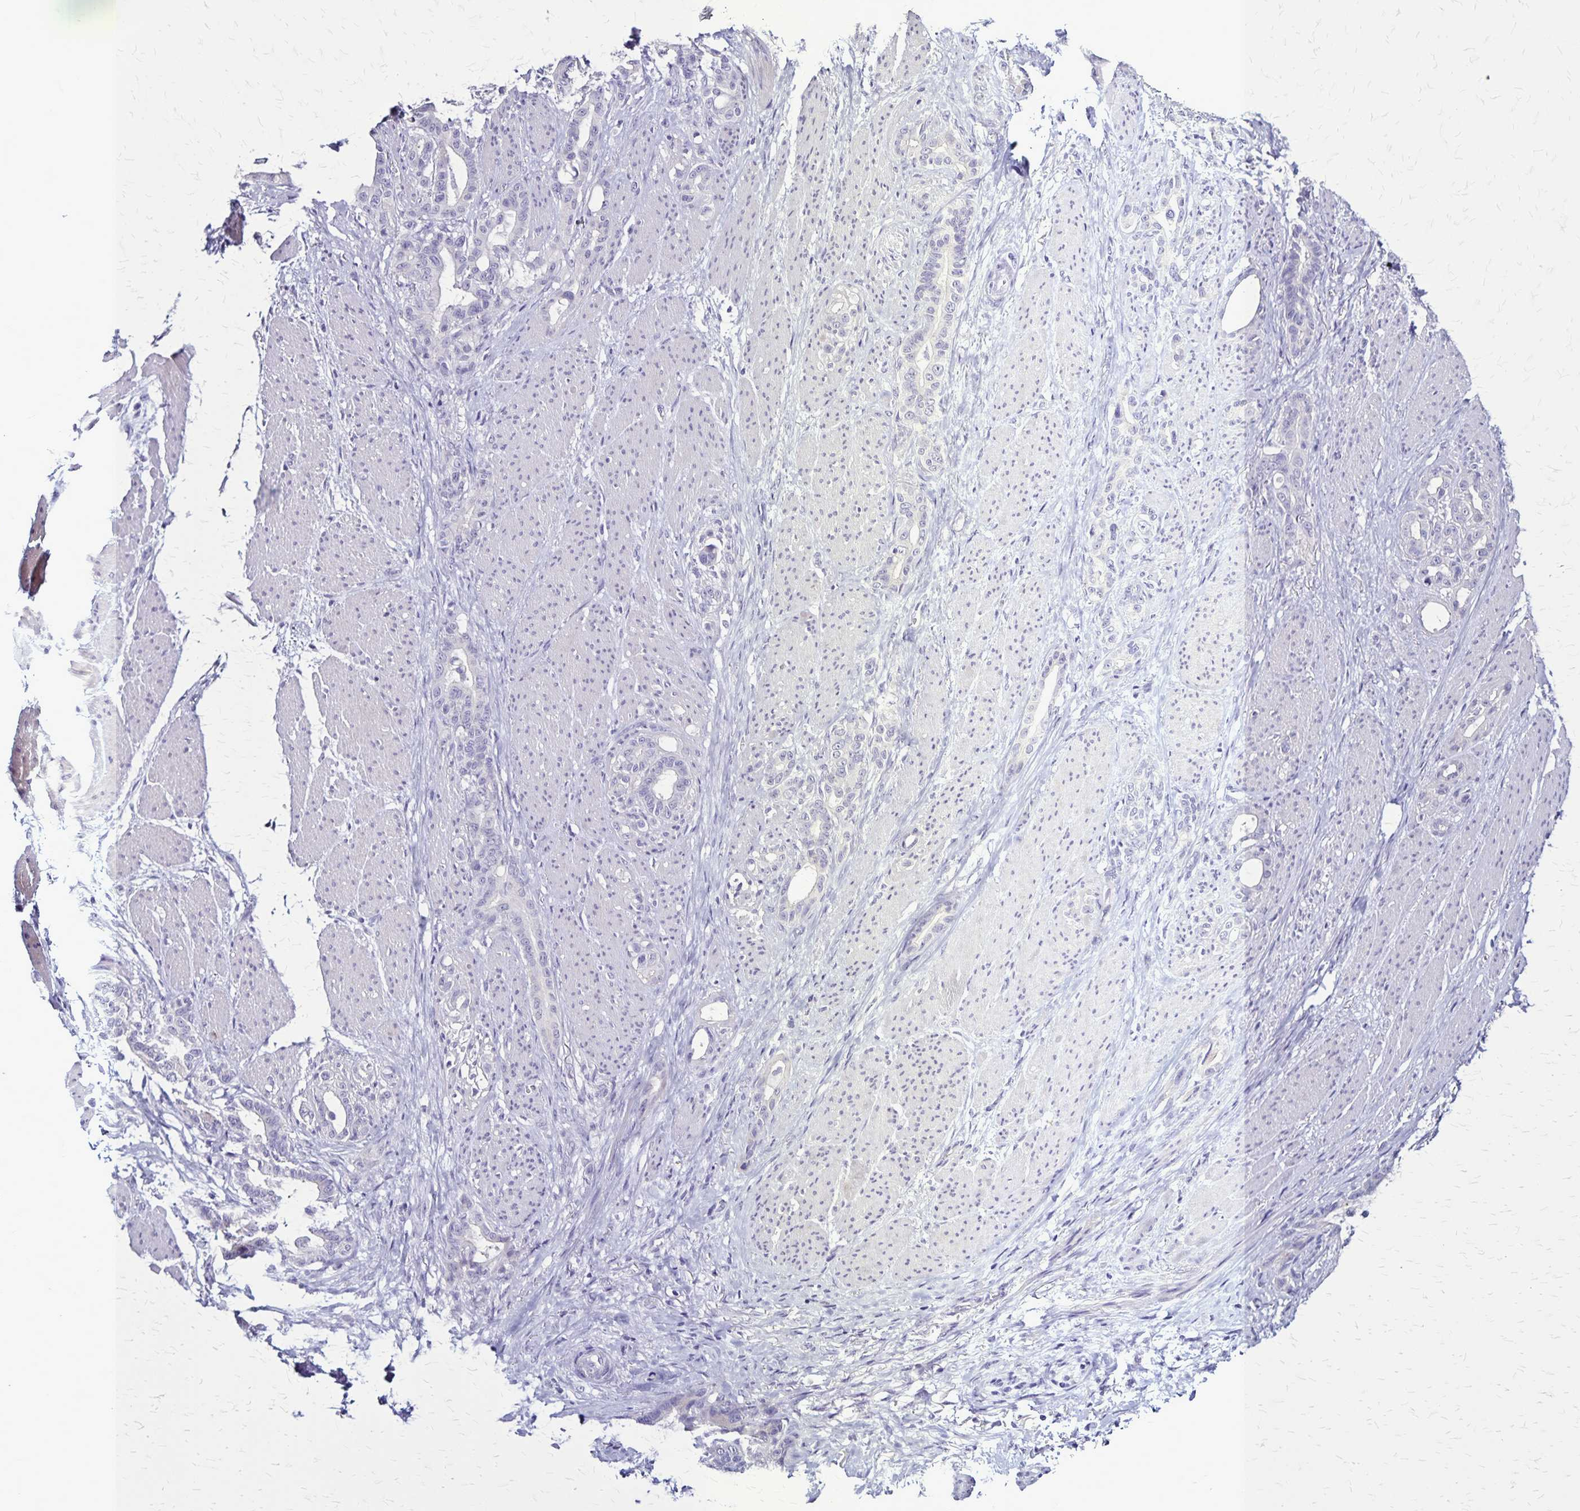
{"staining": {"intensity": "negative", "quantity": "none", "location": "none"}, "tissue": "stomach cancer", "cell_type": "Tumor cells", "image_type": "cancer", "snomed": [{"axis": "morphology", "description": "Normal tissue, NOS"}, {"axis": "morphology", "description": "Adenocarcinoma, NOS"}, {"axis": "topography", "description": "Esophagus"}, {"axis": "topography", "description": "Stomach, upper"}], "caption": "The photomicrograph reveals no significant positivity in tumor cells of stomach cancer.", "gene": "PLXNA4", "patient": {"sex": "male", "age": 62}}